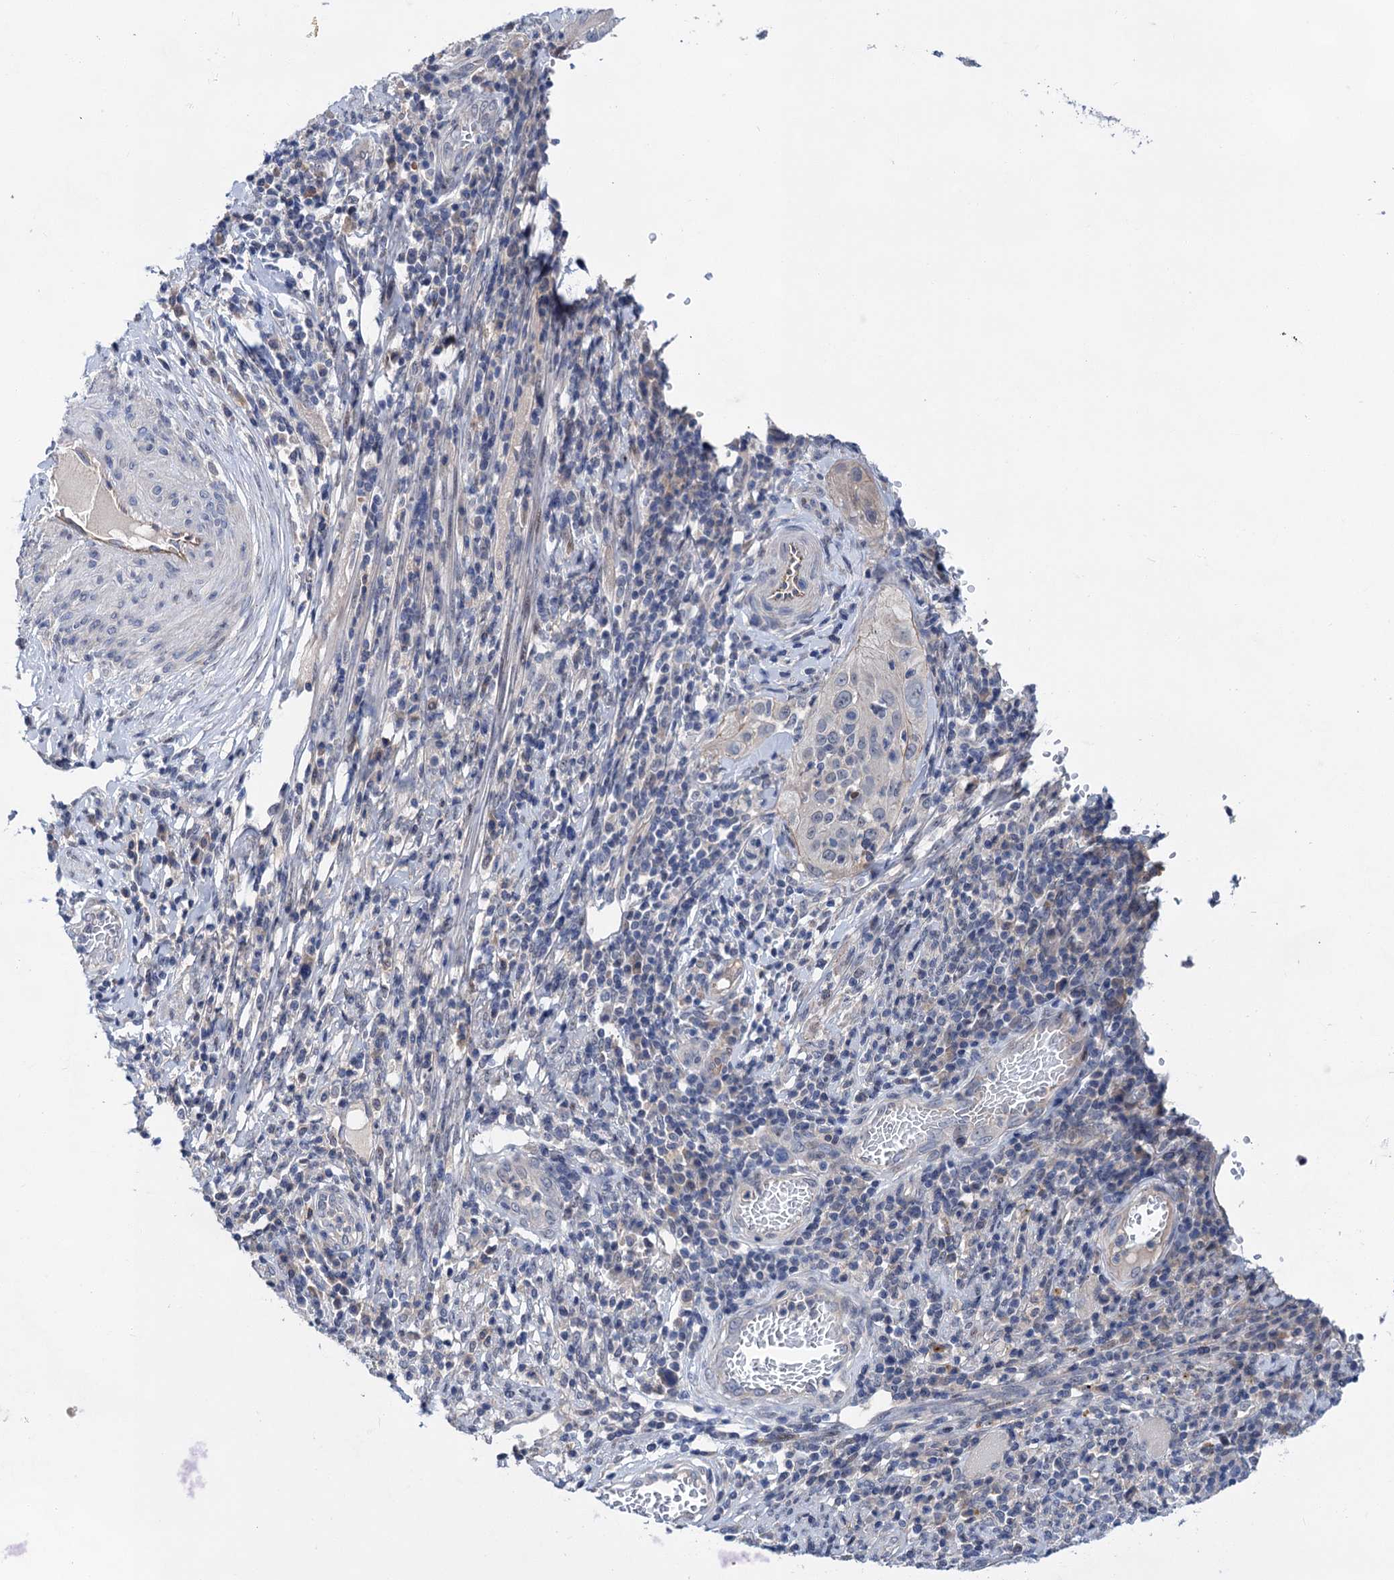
{"staining": {"intensity": "negative", "quantity": "none", "location": "none"}, "tissue": "cervical cancer", "cell_type": "Tumor cells", "image_type": "cancer", "snomed": [{"axis": "morphology", "description": "Squamous cell carcinoma, NOS"}, {"axis": "topography", "description": "Cervix"}], "caption": "The image reveals no significant expression in tumor cells of cervical cancer (squamous cell carcinoma). (IHC, brightfield microscopy, high magnification).", "gene": "MORN3", "patient": {"sex": "female", "age": 31}}